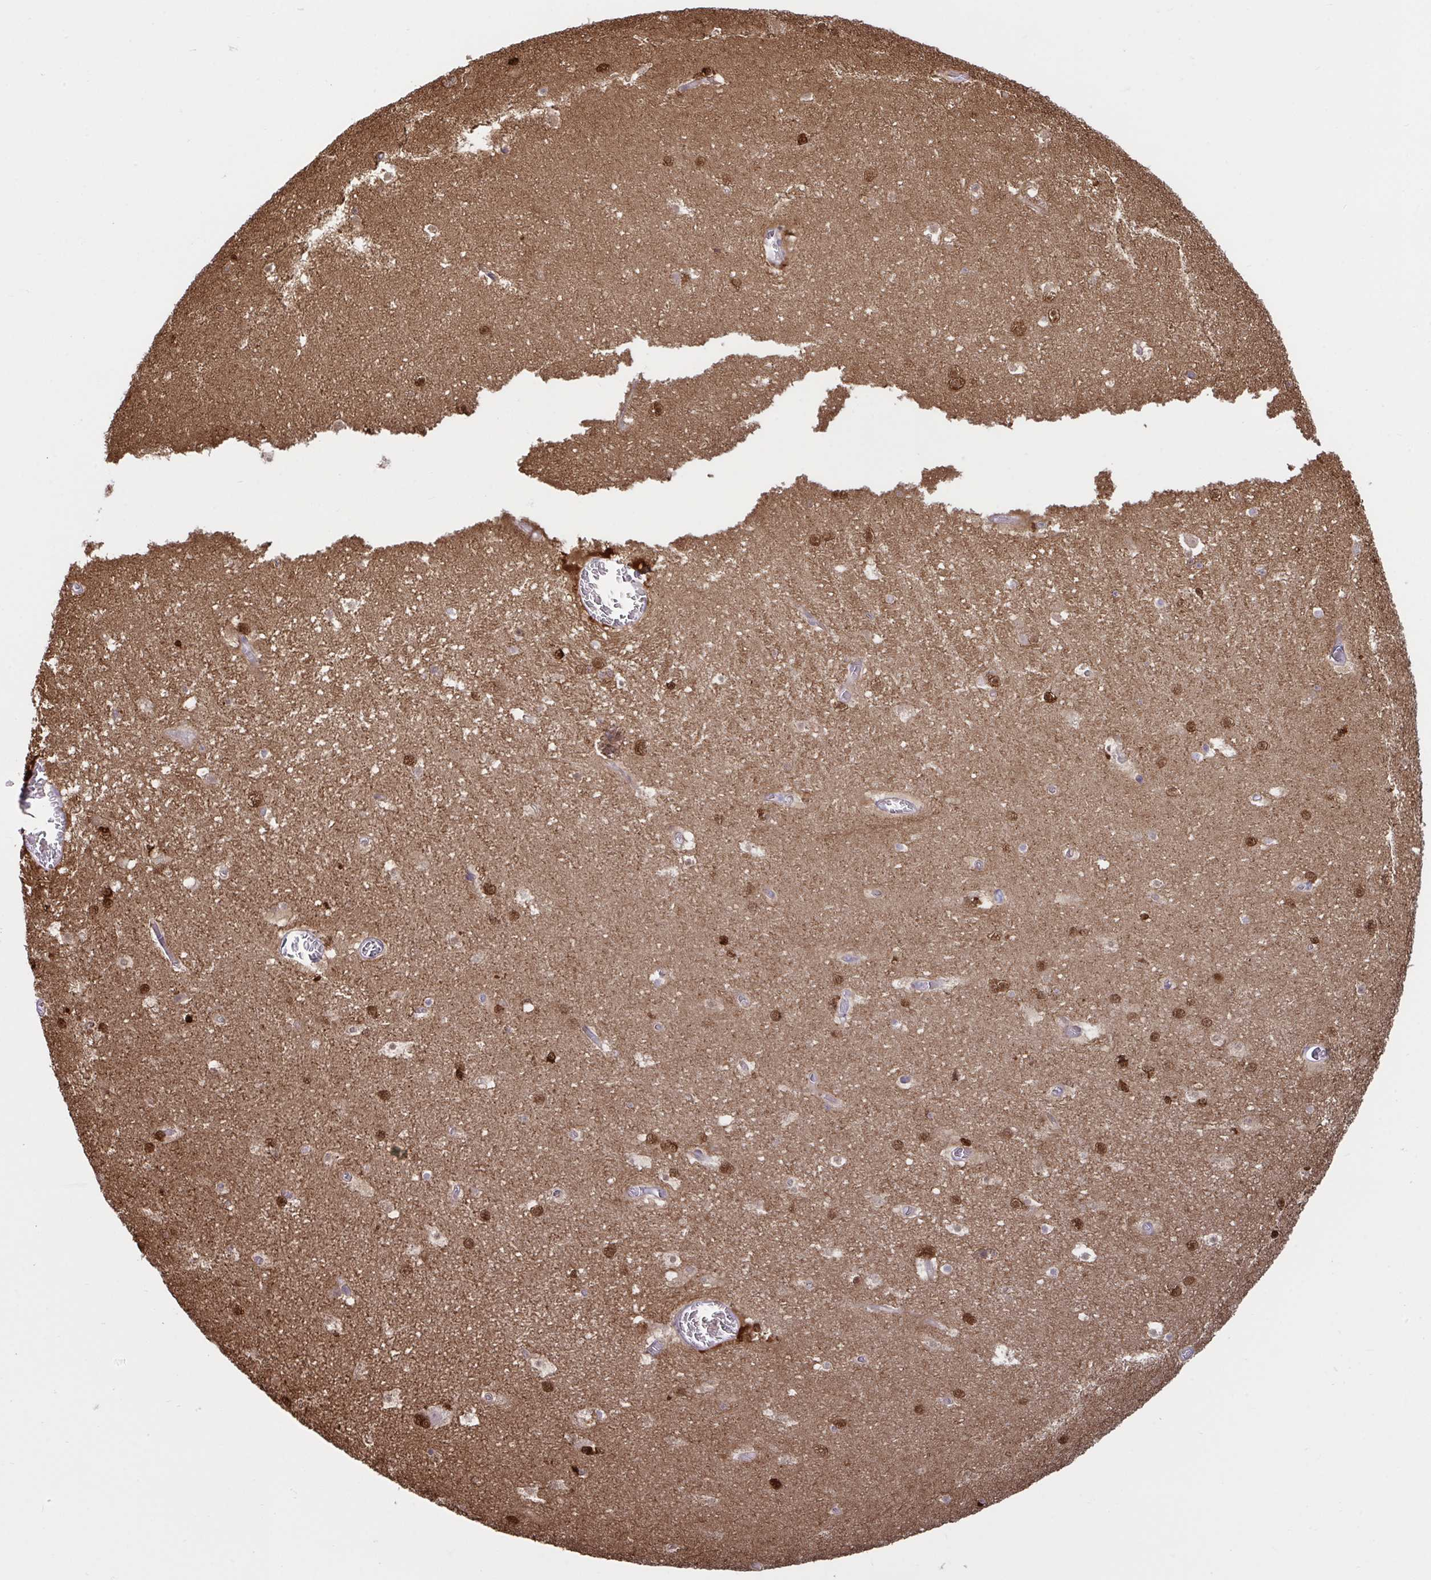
{"staining": {"intensity": "strong", "quantity": "25%-75%", "location": "cytoplasmic/membranous,nuclear"}, "tissue": "hippocampus", "cell_type": "Glial cells", "image_type": "normal", "snomed": [{"axis": "morphology", "description": "Normal tissue, NOS"}, {"axis": "topography", "description": "Hippocampus"}], "caption": "Immunohistochemistry (DAB) staining of unremarkable hippocampus shows strong cytoplasmic/membranous,nuclear protein positivity in approximately 25%-75% of glial cells.", "gene": "PRRT4", "patient": {"sex": "female", "age": 42}}